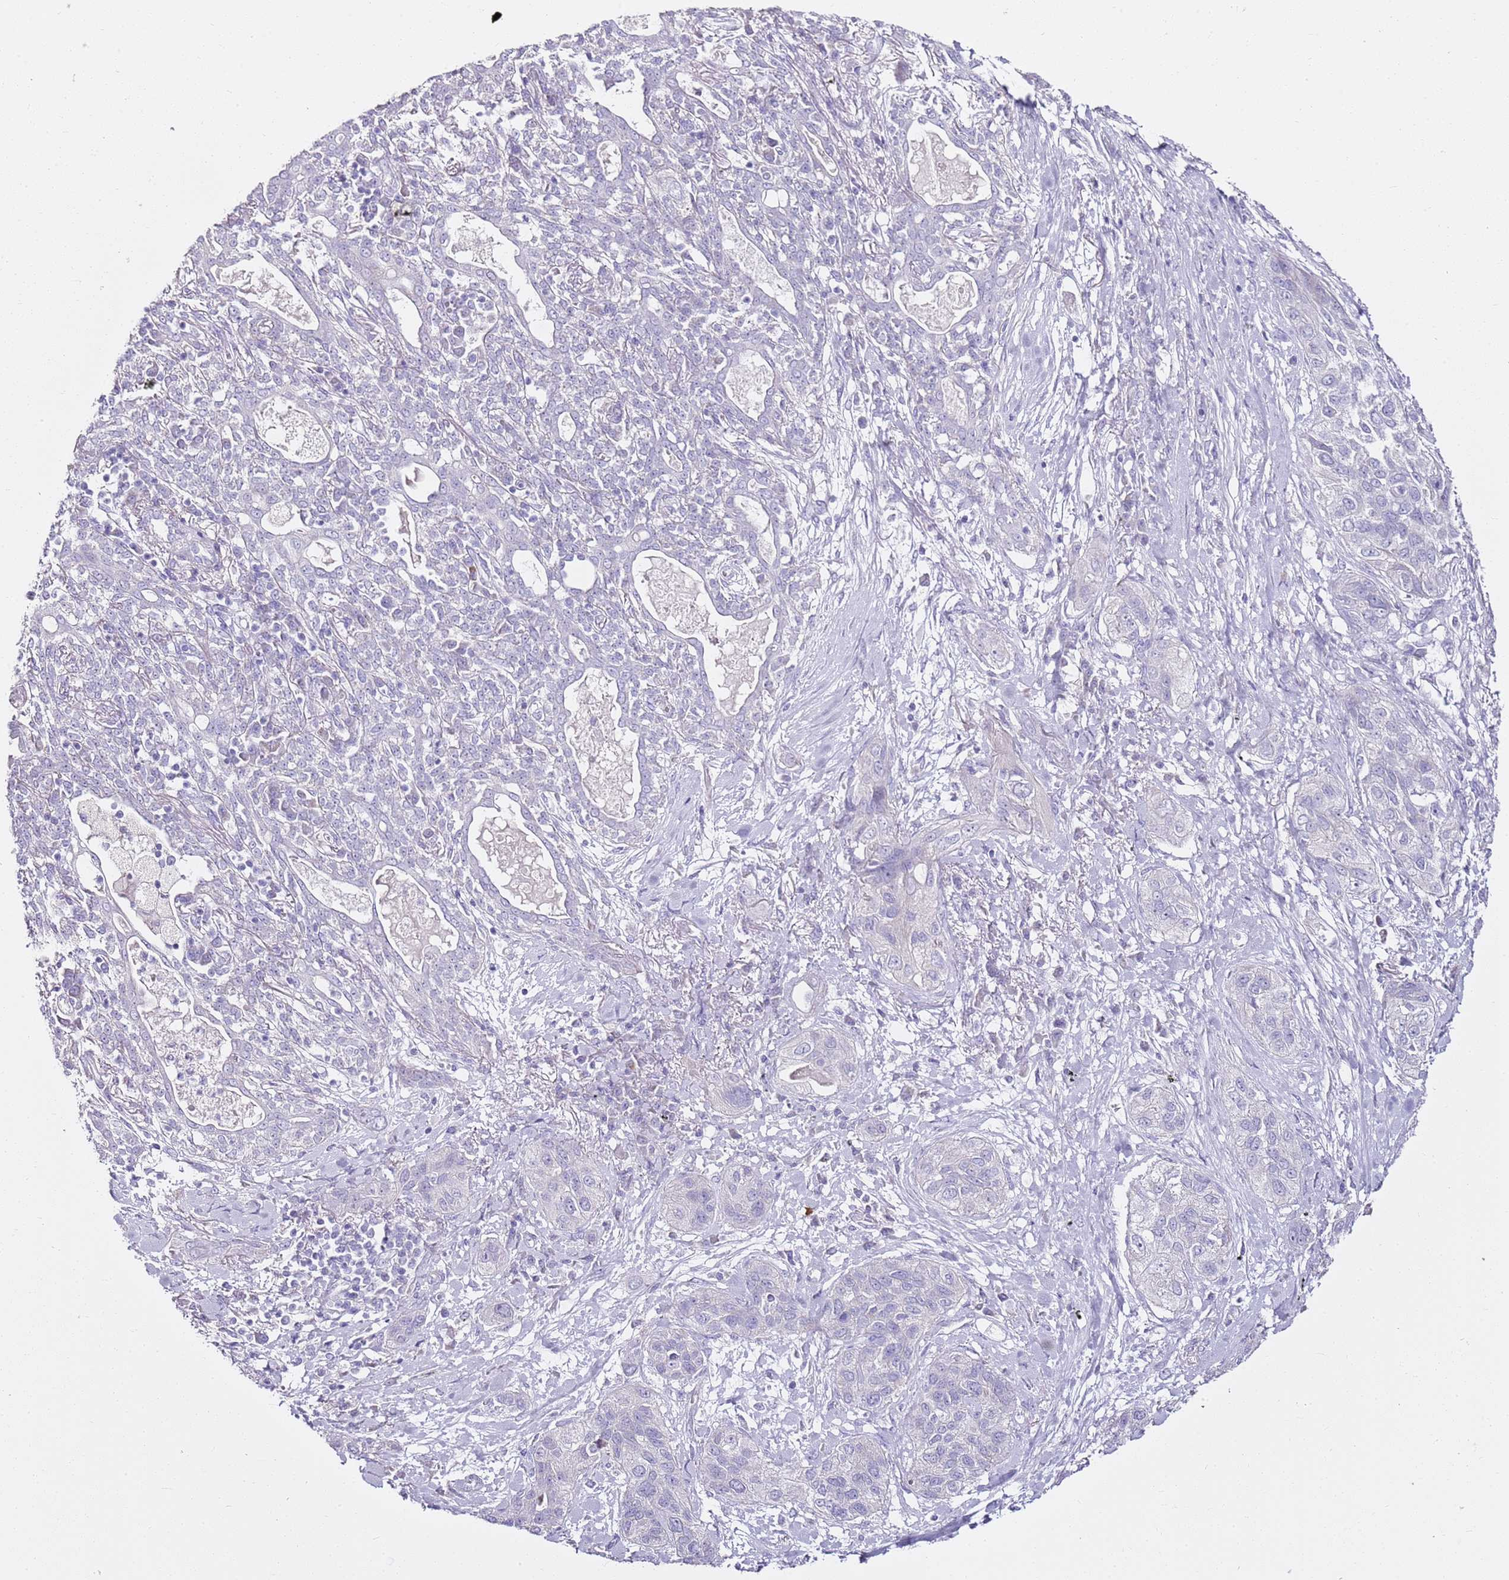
{"staining": {"intensity": "negative", "quantity": "none", "location": "none"}, "tissue": "lung cancer", "cell_type": "Tumor cells", "image_type": "cancer", "snomed": [{"axis": "morphology", "description": "Squamous cell carcinoma, NOS"}, {"axis": "topography", "description": "Lung"}], "caption": "Tumor cells are negative for protein expression in human squamous cell carcinoma (lung).", "gene": "MYBPC3", "patient": {"sex": "female", "age": 70}}